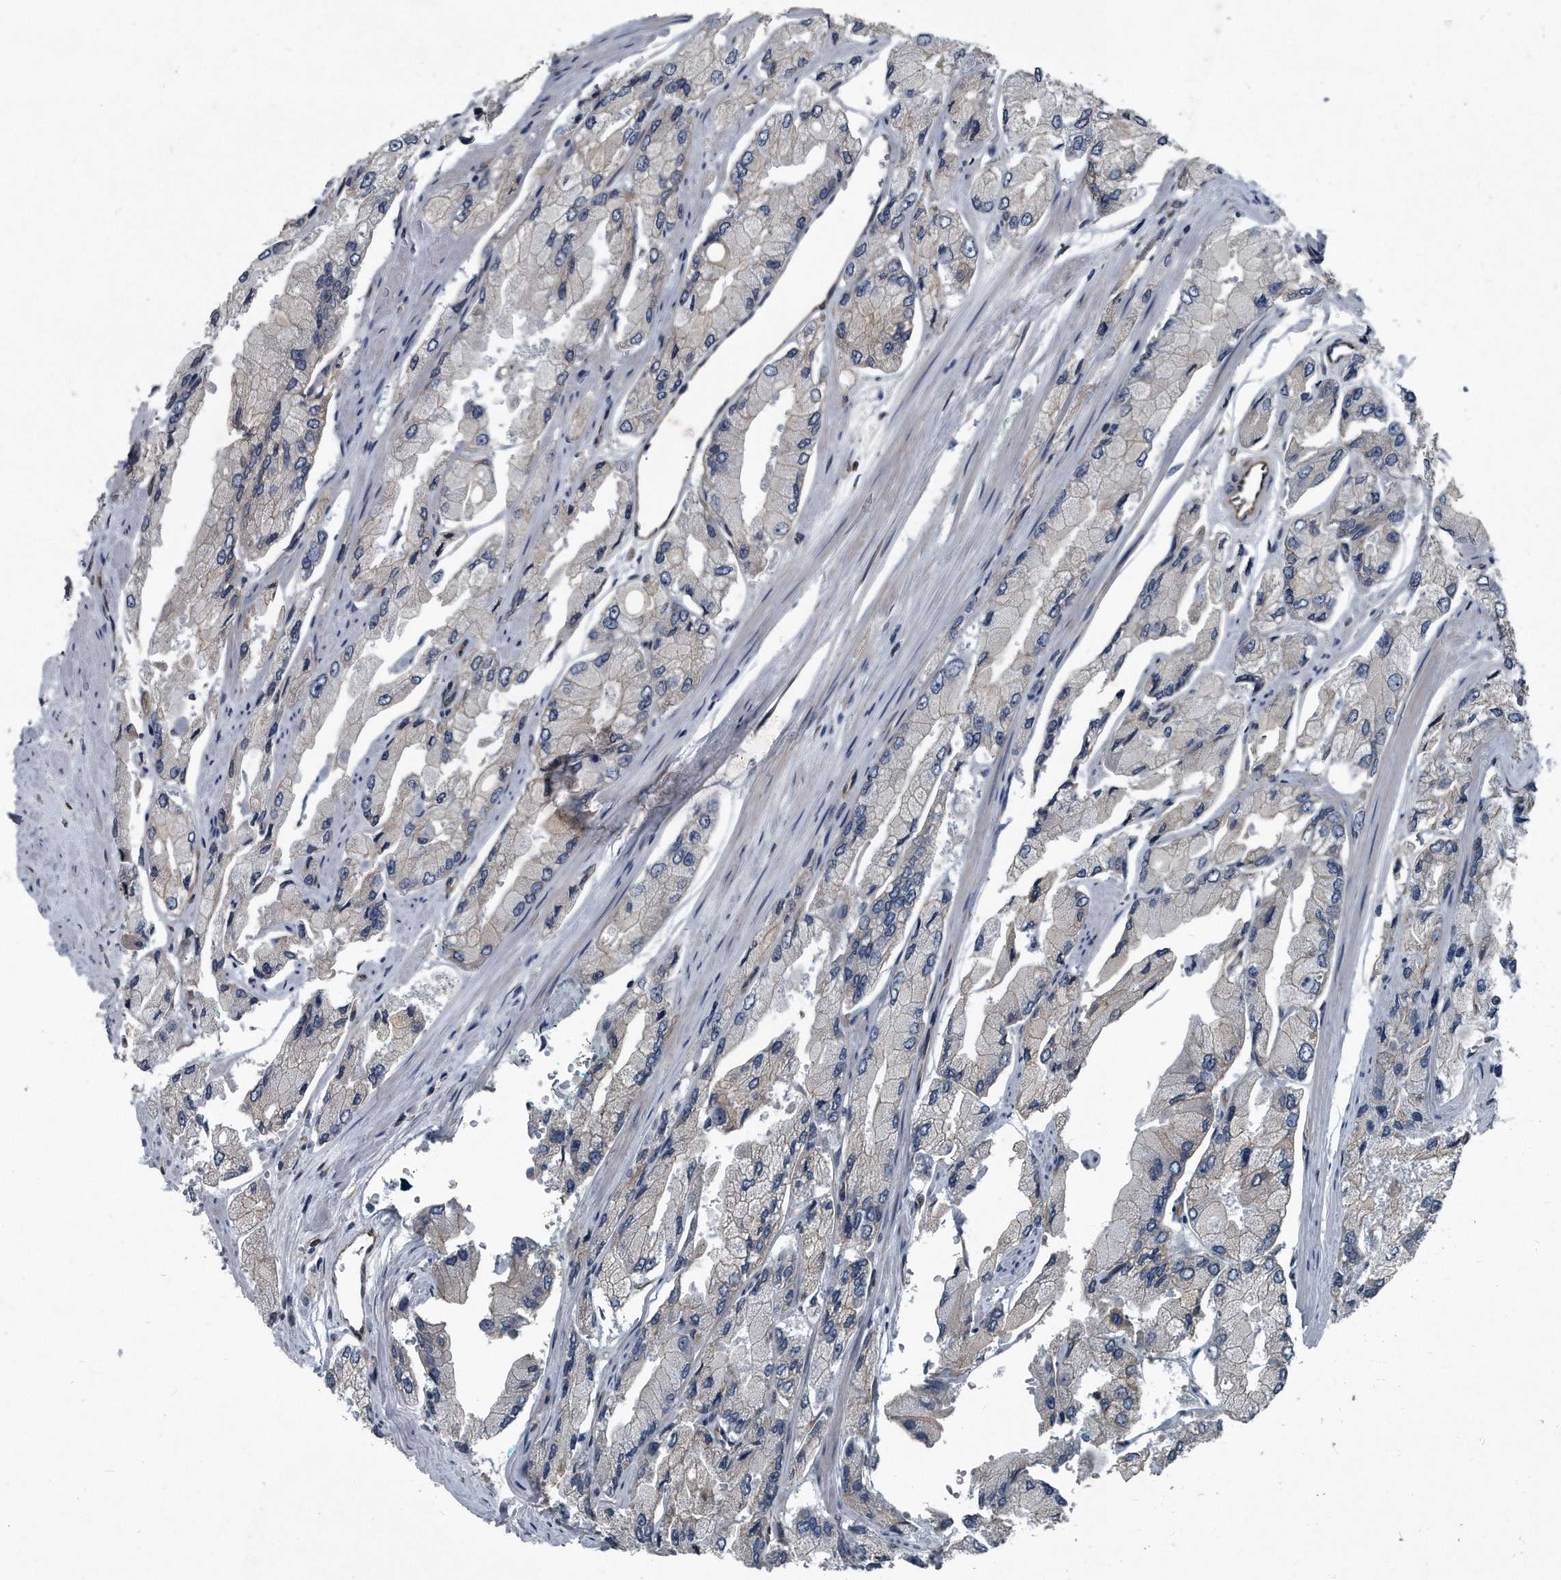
{"staining": {"intensity": "negative", "quantity": "none", "location": "none"}, "tissue": "prostate cancer", "cell_type": "Tumor cells", "image_type": "cancer", "snomed": [{"axis": "morphology", "description": "Adenocarcinoma, High grade"}, {"axis": "topography", "description": "Prostate"}], "caption": "There is no significant expression in tumor cells of prostate cancer. The staining is performed using DAB brown chromogen with nuclei counter-stained in using hematoxylin.", "gene": "PLEC", "patient": {"sex": "male", "age": 58}}